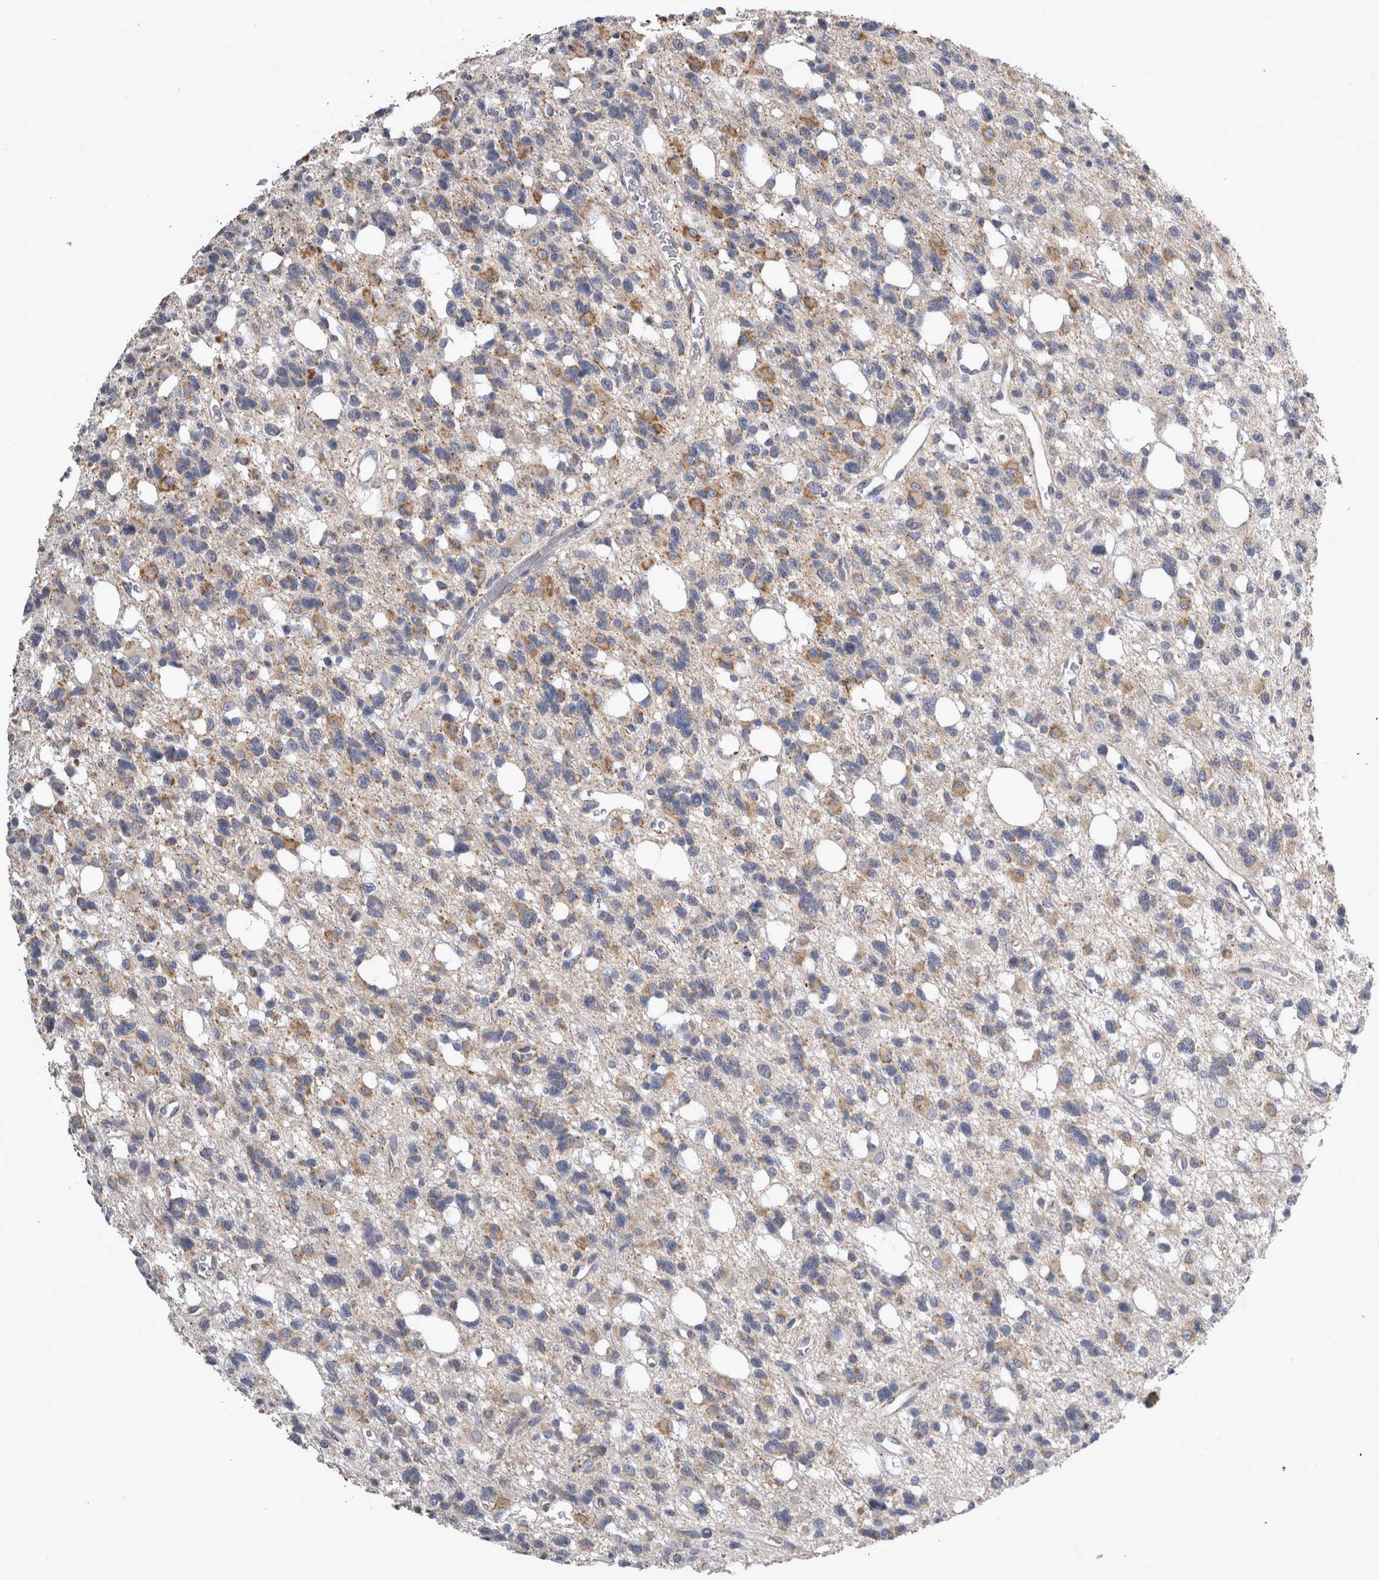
{"staining": {"intensity": "moderate", "quantity": "<25%", "location": "cytoplasmic/membranous"}, "tissue": "glioma", "cell_type": "Tumor cells", "image_type": "cancer", "snomed": [{"axis": "morphology", "description": "Glioma, malignant, High grade"}, {"axis": "topography", "description": "Brain"}], "caption": "DAB immunohistochemical staining of glioma demonstrates moderate cytoplasmic/membranous protein staining in approximately <25% of tumor cells.", "gene": "TCAP", "patient": {"sex": "female", "age": 62}}